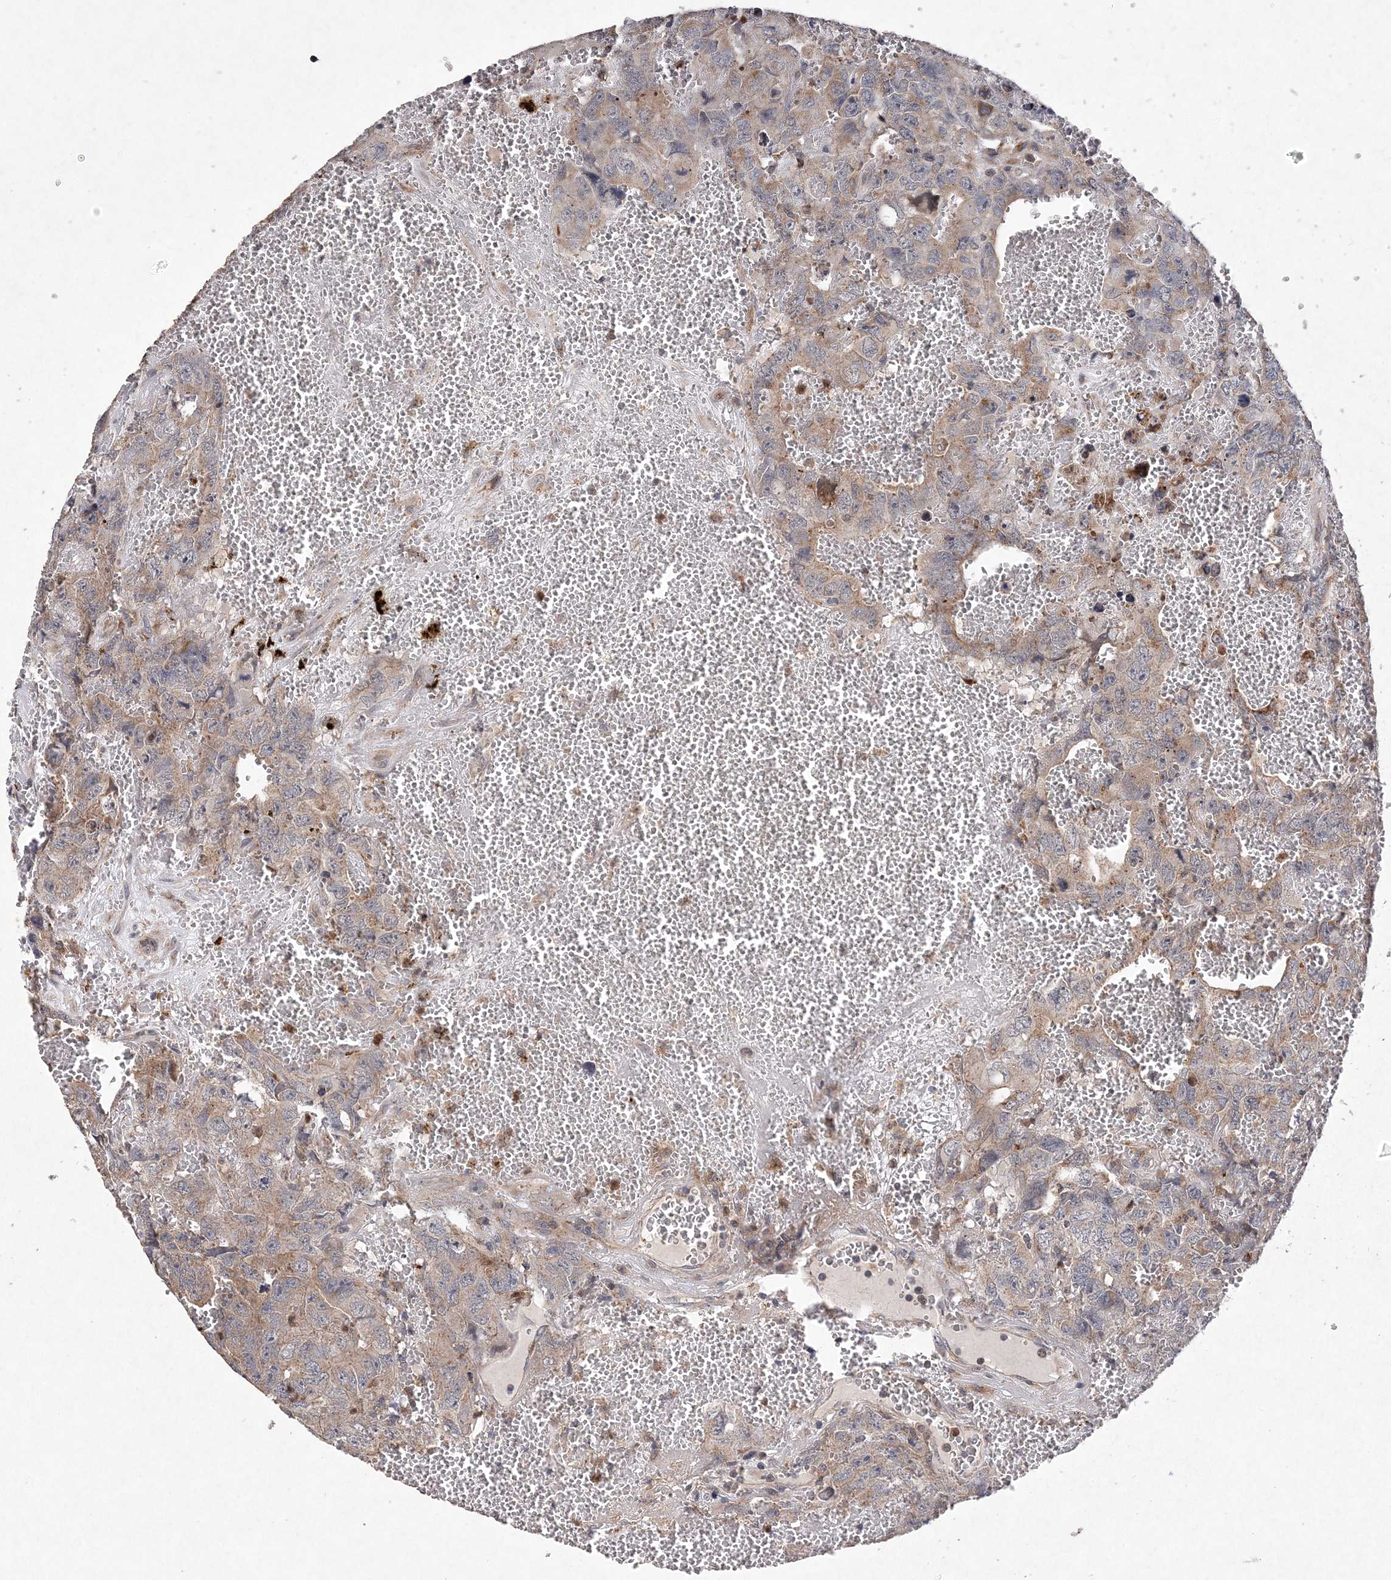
{"staining": {"intensity": "weak", "quantity": ">75%", "location": "cytoplasmic/membranous"}, "tissue": "testis cancer", "cell_type": "Tumor cells", "image_type": "cancer", "snomed": [{"axis": "morphology", "description": "Carcinoma, Embryonal, NOS"}, {"axis": "topography", "description": "Testis"}], "caption": "Immunohistochemistry (IHC) photomicrograph of neoplastic tissue: human testis embryonal carcinoma stained using immunohistochemistry displays low levels of weak protein expression localized specifically in the cytoplasmic/membranous of tumor cells, appearing as a cytoplasmic/membranous brown color.", "gene": "PROSER1", "patient": {"sex": "male", "age": 45}}